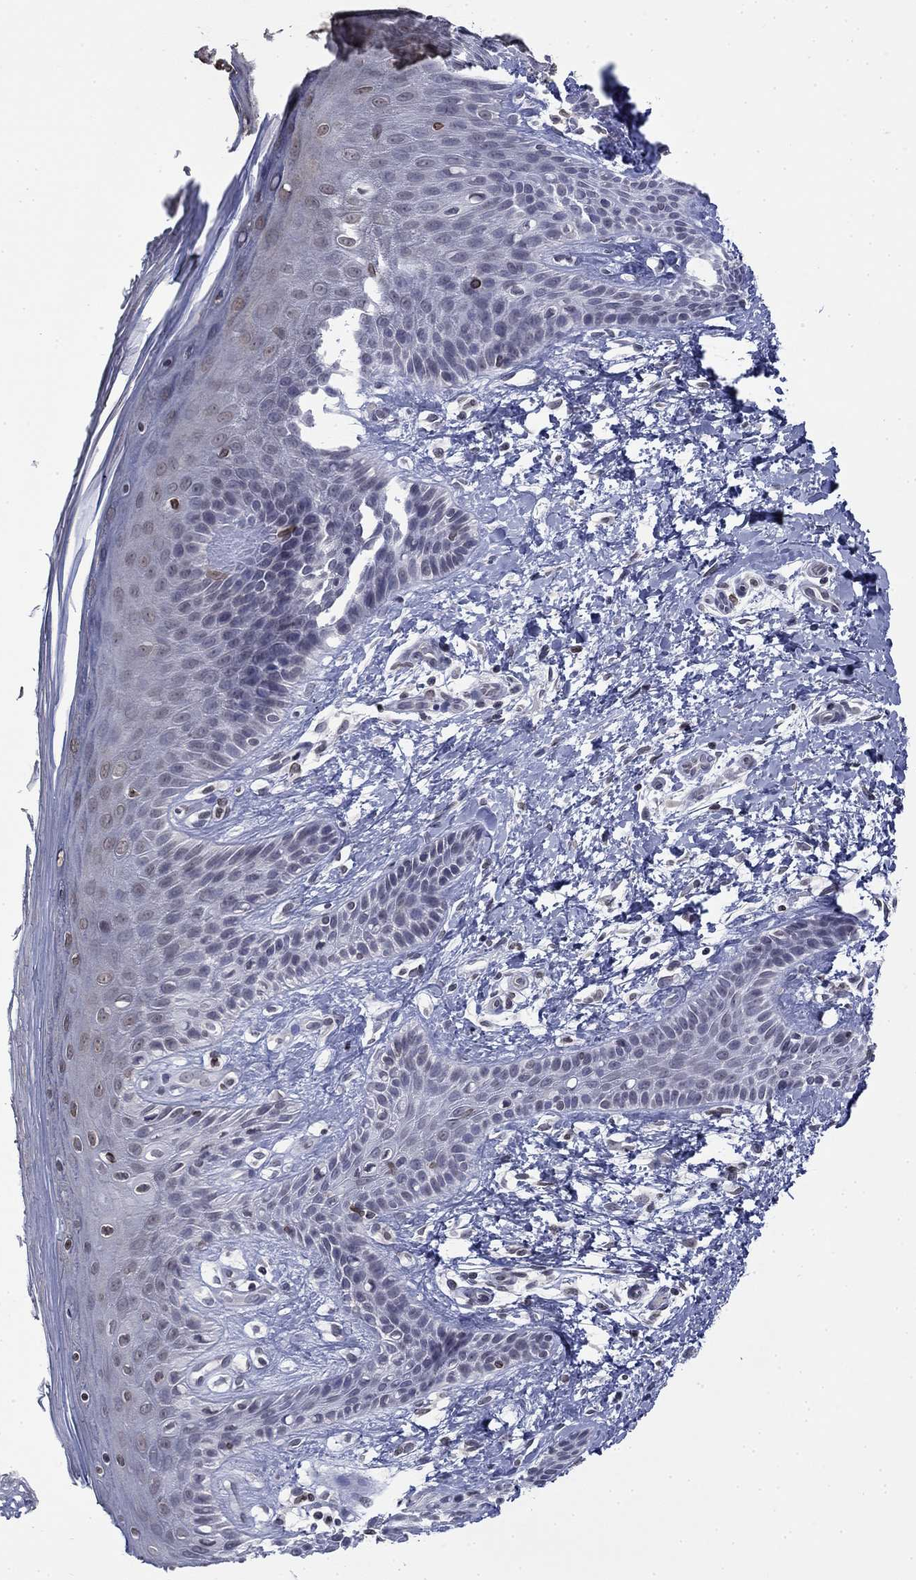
{"staining": {"intensity": "strong", "quantity": "<25%", "location": "nuclear"}, "tissue": "skin", "cell_type": "Epidermal cells", "image_type": "normal", "snomed": [{"axis": "morphology", "description": "Normal tissue, NOS"}, {"axis": "topography", "description": "Anal"}], "caption": "IHC image of normal human skin stained for a protein (brown), which exhibits medium levels of strong nuclear staining in approximately <25% of epidermal cells.", "gene": "TOR1AIP1", "patient": {"sex": "male", "age": 36}}